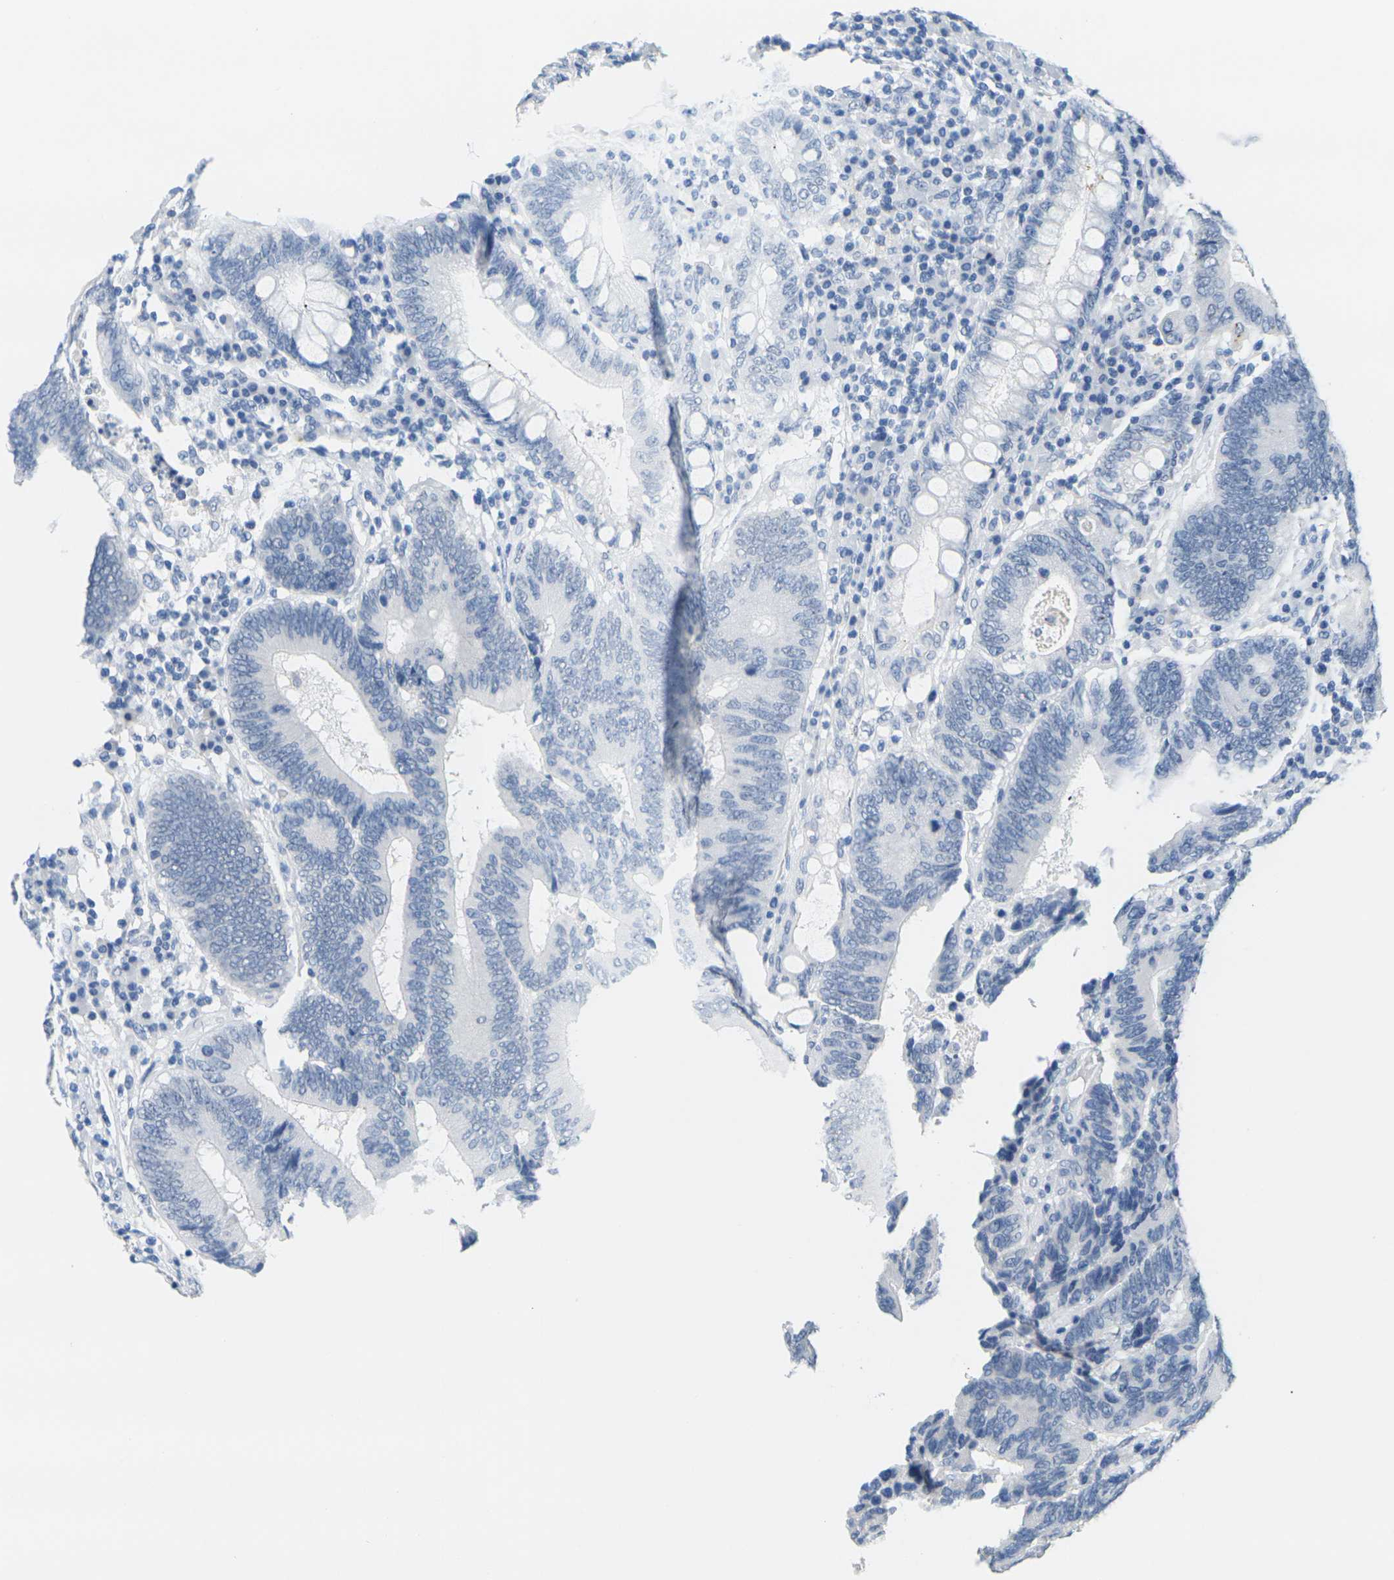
{"staining": {"intensity": "negative", "quantity": "none", "location": "none"}, "tissue": "colorectal cancer", "cell_type": "Tumor cells", "image_type": "cancer", "snomed": [{"axis": "morphology", "description": "Adenocarcinoma, NOS"}, {"axis": "topography", "description": "Colon"}], "caption": "Colorectal cancer (adenocarcinoma) was stained to show a protein in brown. There is no significant staining in tumor cells.", "gene": "CTAG1A", "patient": {"sex": "female", "age": 78}}